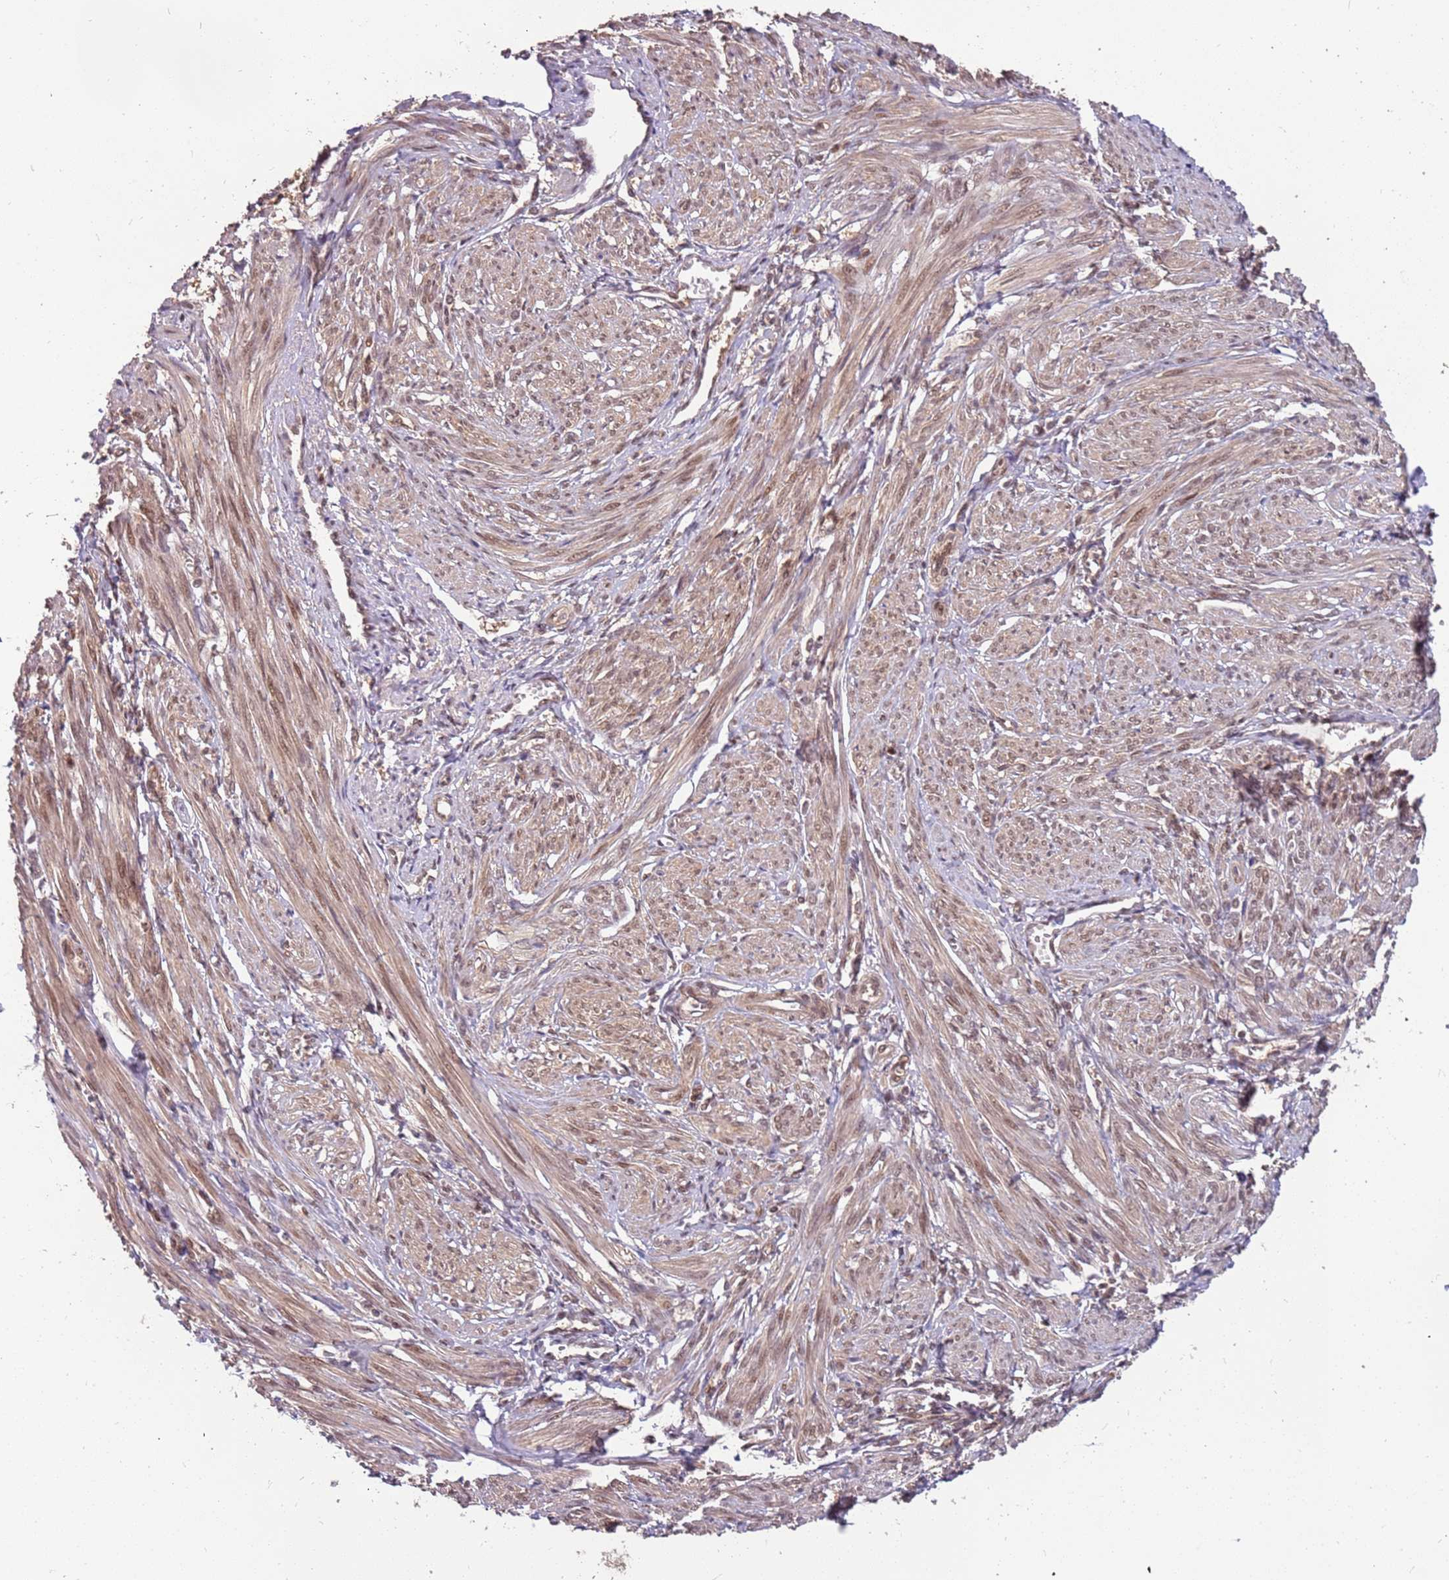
{"staining": {"intensity": "moderate", "quantity": "25%-75%", "location": "cytoplasmic/membranous,nuclear"}, "tissue": "smooth muscle", "cell_type": "Smooth muscle cells", "image_type": "normal", "snomed": [{"axis": "morphology", "description": "Normal tissue, NOS"}, {"axis": "topography", "description": "Smooth muscle"}], "caption": "This photomicrograph displays immunohistochemistry staining of unremarkable smooth muscle, with medium moderate cytoplasmic/membranous,nuclear staining in approximately 25%-75% of smooth muscle cells.", "gene": "GBP2", "patient": {"sex": "female", "age": 39}}